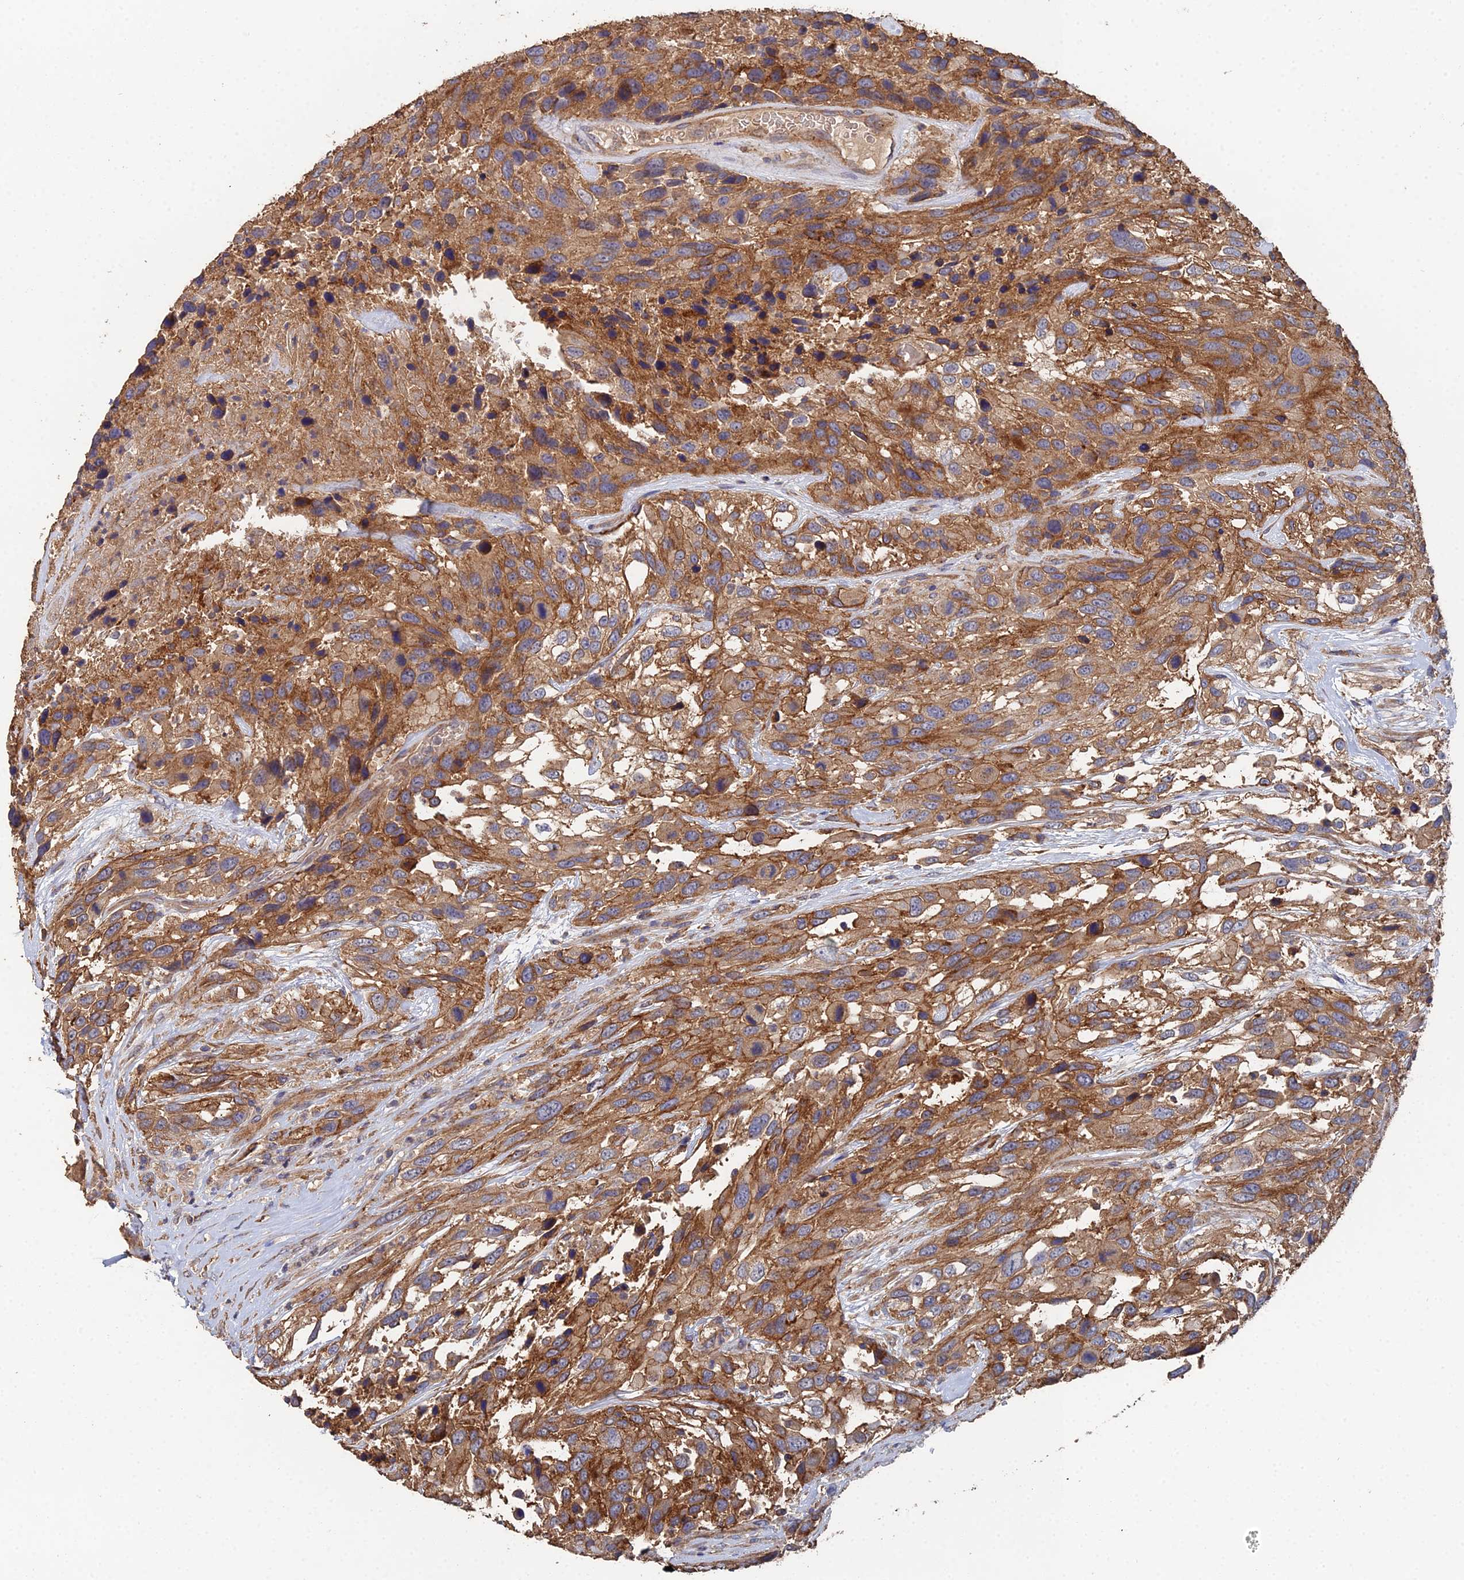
{"staining": {"intensity": "moderate", "quantity": ">75%", "location": "cytoplasmic/membranous"}, "tissue": "urothelial cancer", "cell_type": "Tumor cells", "image_type": "cancer", "snomed": [{"axis": "morphology", "description": "Urothelial carcinoma, High grade"}, {"axis": "topography", "description": "Urinary bladder"}], "caption": "Human urothelial cancer stained with a brown dye shows moderate cytoplasmic/membranous positive staining in about >75% of tumor cells.", "gene": "SPANXN4", "patient": {"sex": "female", "age": 70}}